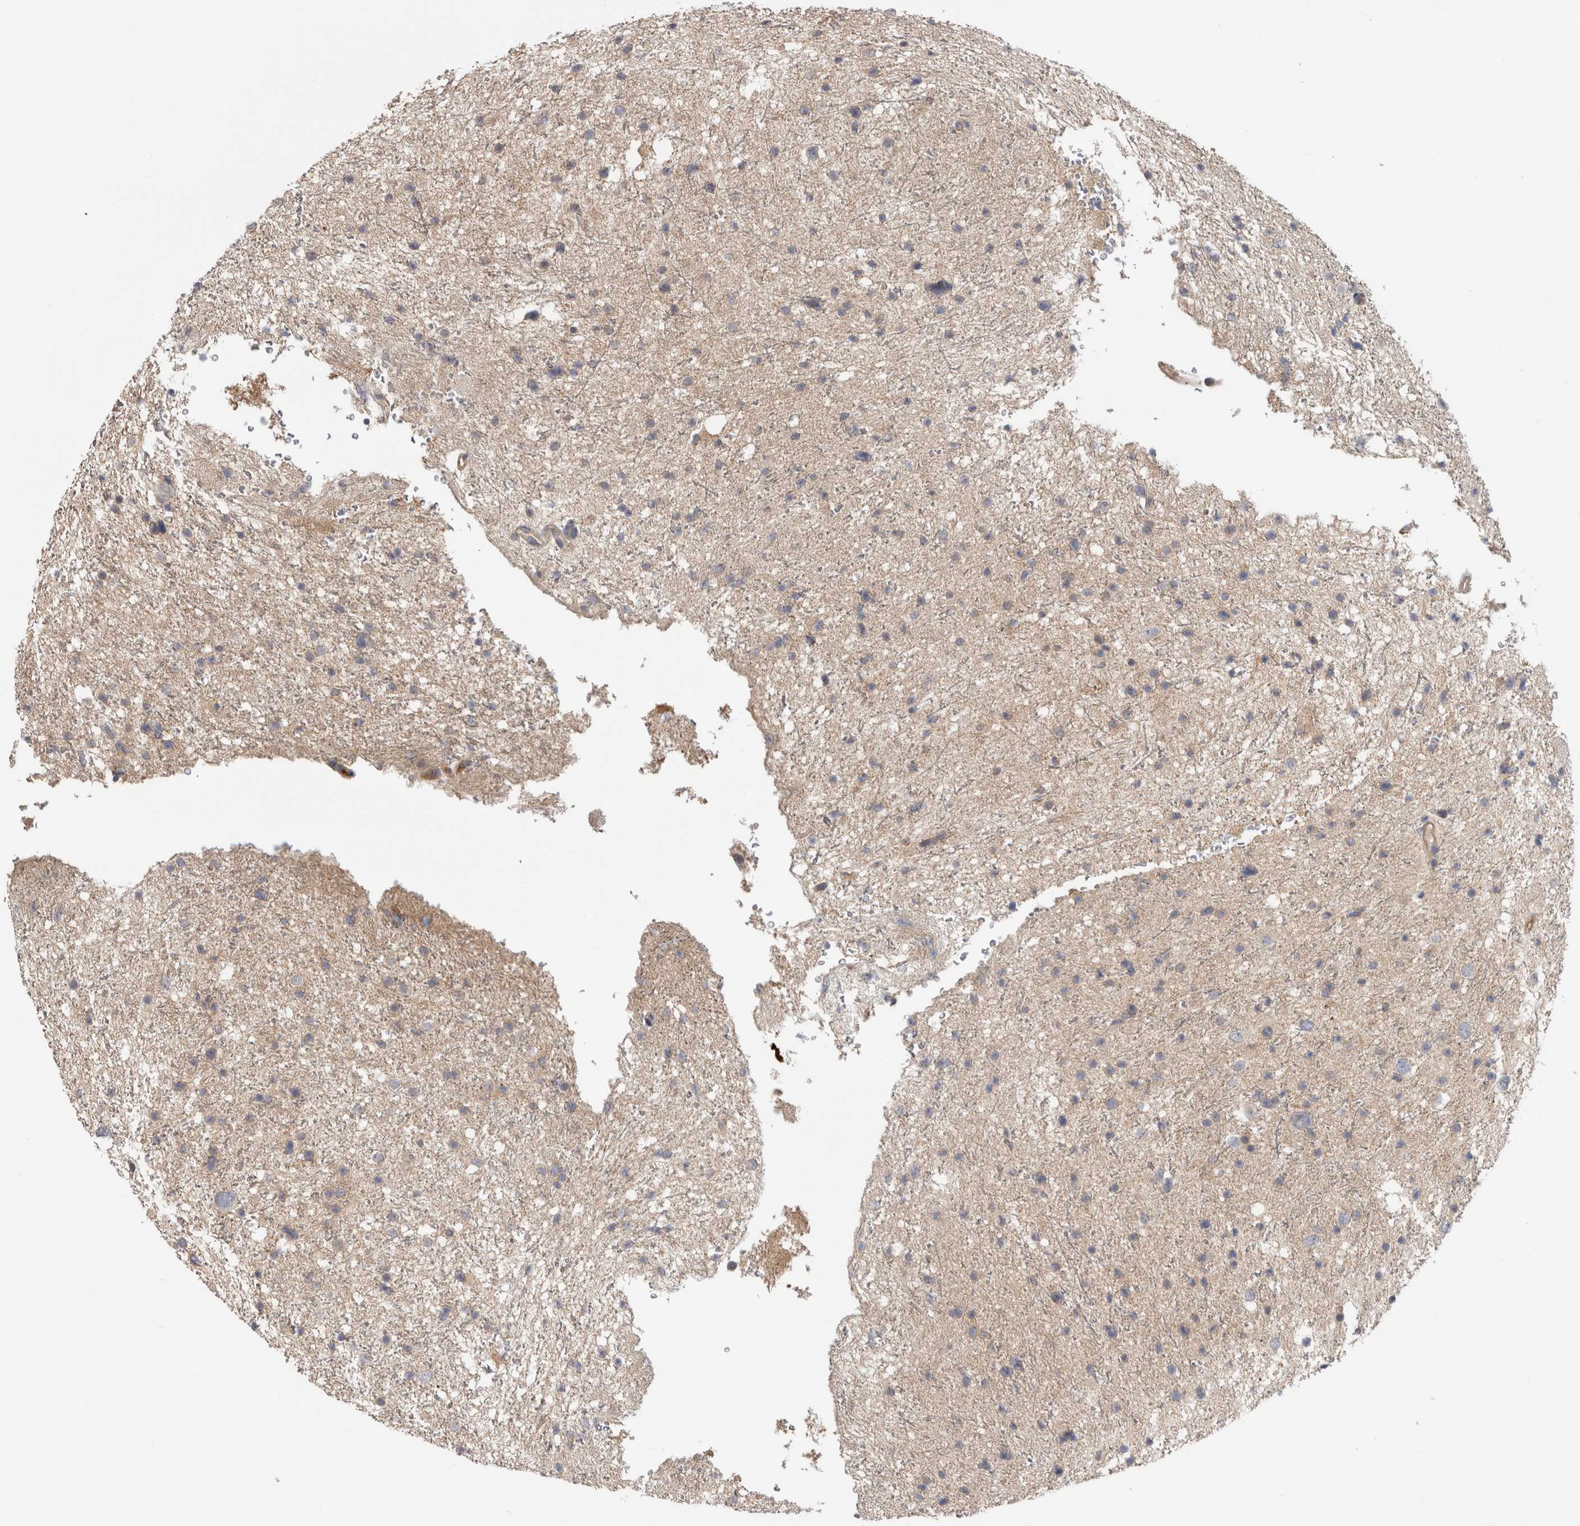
{"staining": {"intensity": "weak", "quantity": "<25%", "location": "cytoplasmic/membranous"}, "tissue": "glioma", "cell_type": "Tumor cells", "image_type": "cancer", "snomed": [{"axis": "morphology", "description": "Glioma, malignant, Low grade"}, {"axis": "topography", "description": "Brain"}], "caption": "Low-grade glioma (malignant) was stained to show a protein in brown. There is no significant positivity in tumor cells. (DAB immunohistochemistry (IHC) with hematoxylin counter stain).", "gene": "TBCE", "patient": {"sex": "female", "age": 37}}